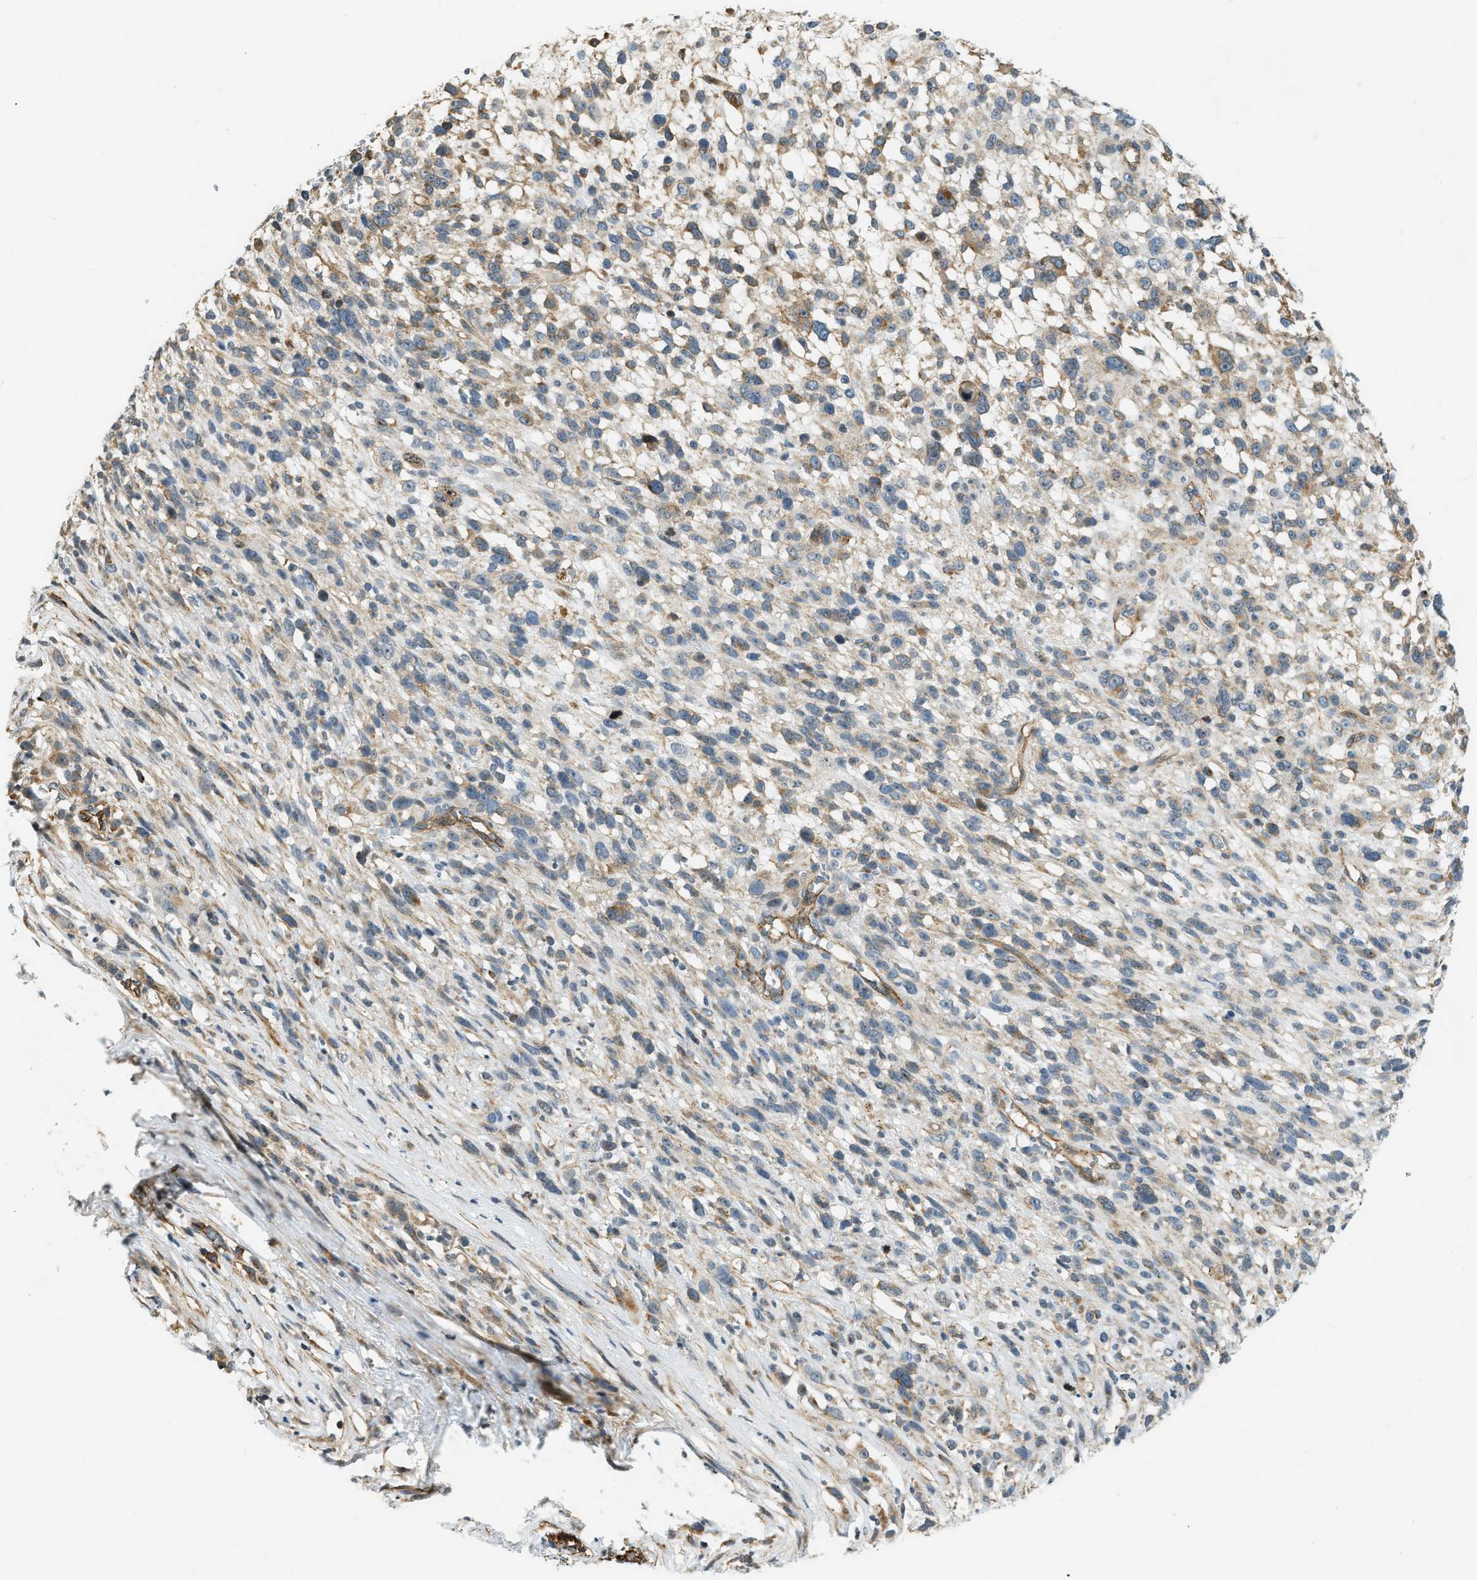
{"staining": {"intensity": "moderate", "quantity": ">75%", "location": "cytoplasmic/membranous"}, "tissue": "melanoma", "cell_type": "Tumor cells", "image_type": "cancer", "snomed": [{"axis": "morphology", "description": "Malignant melanoma, NOS"}, {"axis": "topography", "description": "Skin"}], "caption": "A medium amount of moderate cytoplasmic/membranous staining is present in about >75% of tumor cells in melanoma tissue. The staining is performed using DAB brown chromogen to label protein expression. The nuclei are counter-stained blue using hematoxylin.", "gene": "KIAA1671", "patient": {"sex": "female", "age": 55}}